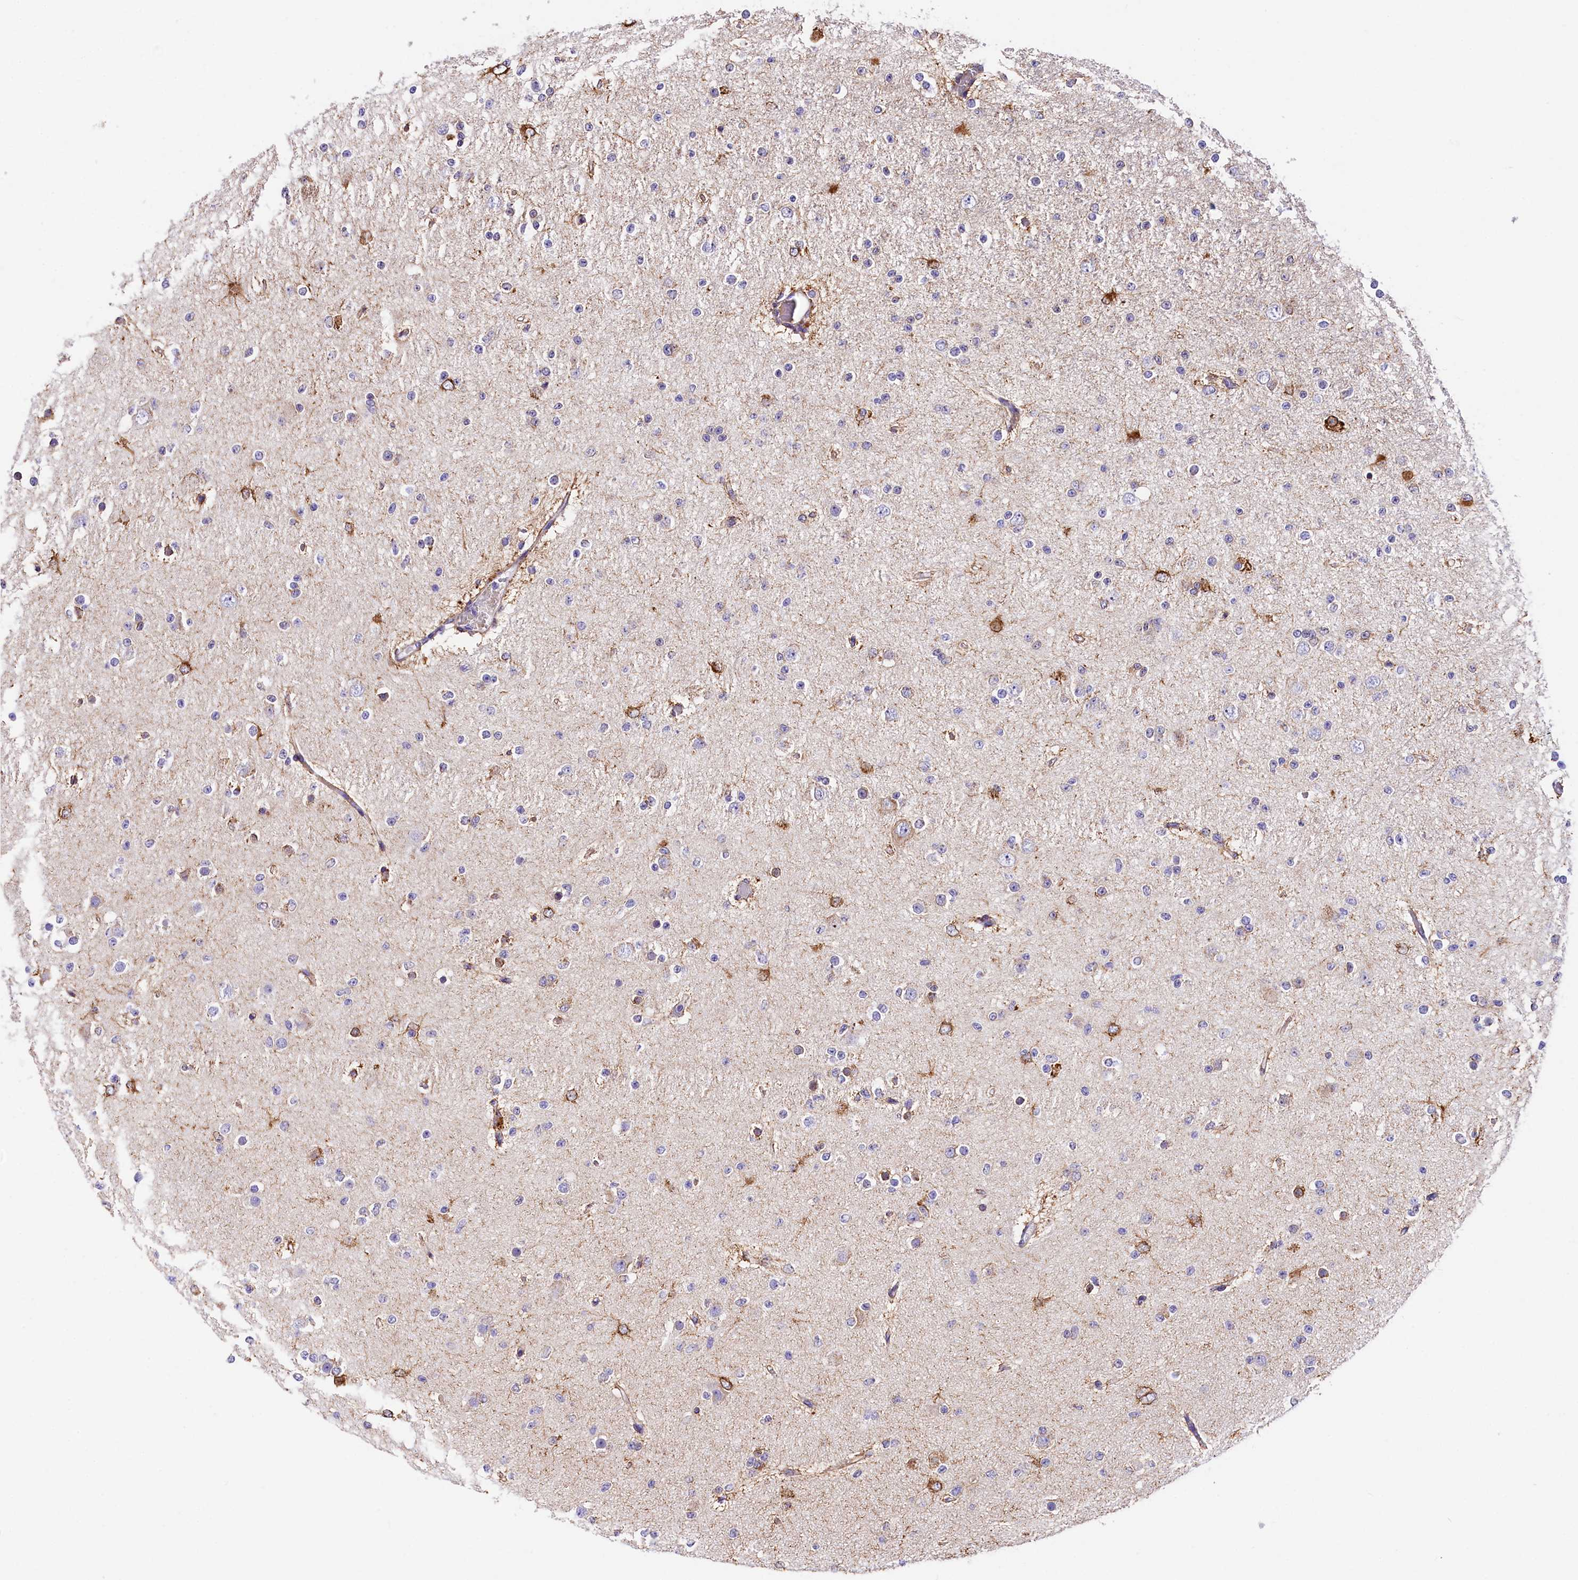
{"staining": {"intensity": "moderate", "quantity": "<25%", "location": "cytoplasmic/membranous"}, "tissue": "glioma", "cell_type": "Tumor cells", "image_type": "cancer", "snomed": [{"axis": "morphology", "description": "Glioma, malignant, Low grade"}, {"axis": "topography", "description": "Brain"}], "caption": "Human glioma stained with a protein marker demonstrates moderate staining in tumor cells.", "gene": "ITGA1", "patient": {"sex": "female", "age": 22}}